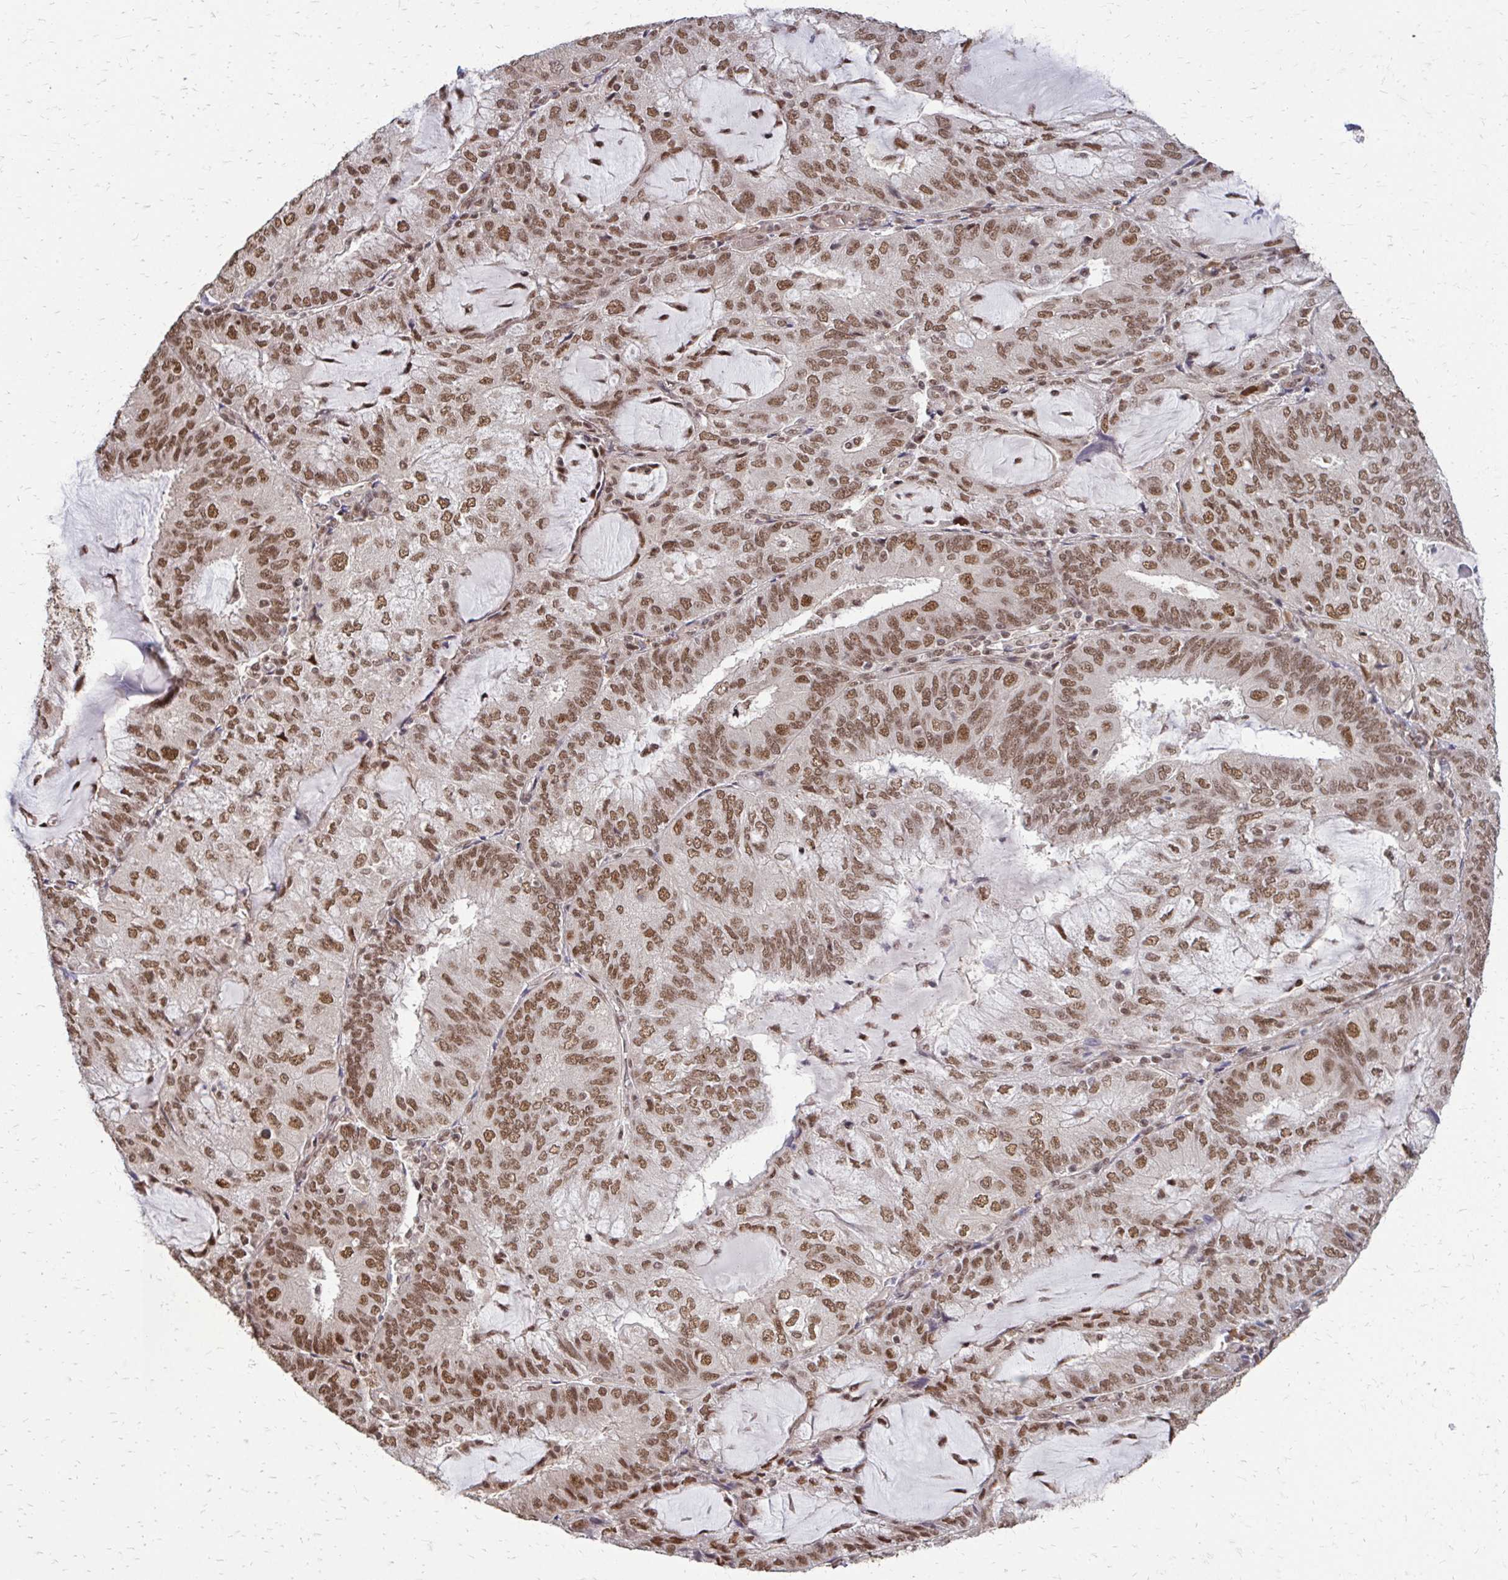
{"staining": {"intensity": "moderate", "quantity": ">75%", "location": "nuclear"}, "tissue": "endometrial cancer", "cell_type": "Tumor cells", "image_type": "cancer", "snomed": [{"axis": "morphology", "description": "Adenocarcinoma, NOS"}, {"axis": "topography", "description": "Endometrium"}], "caption": "A histopathology image of endometrial adenocarcinoma stained for a protein reveals moderate nuclear brown staining in tumor cells. (DAB IHC with brightfield microscopy, high magnification).", "gene": "SS18", "patient": {"sex": "female", "age": 81}}